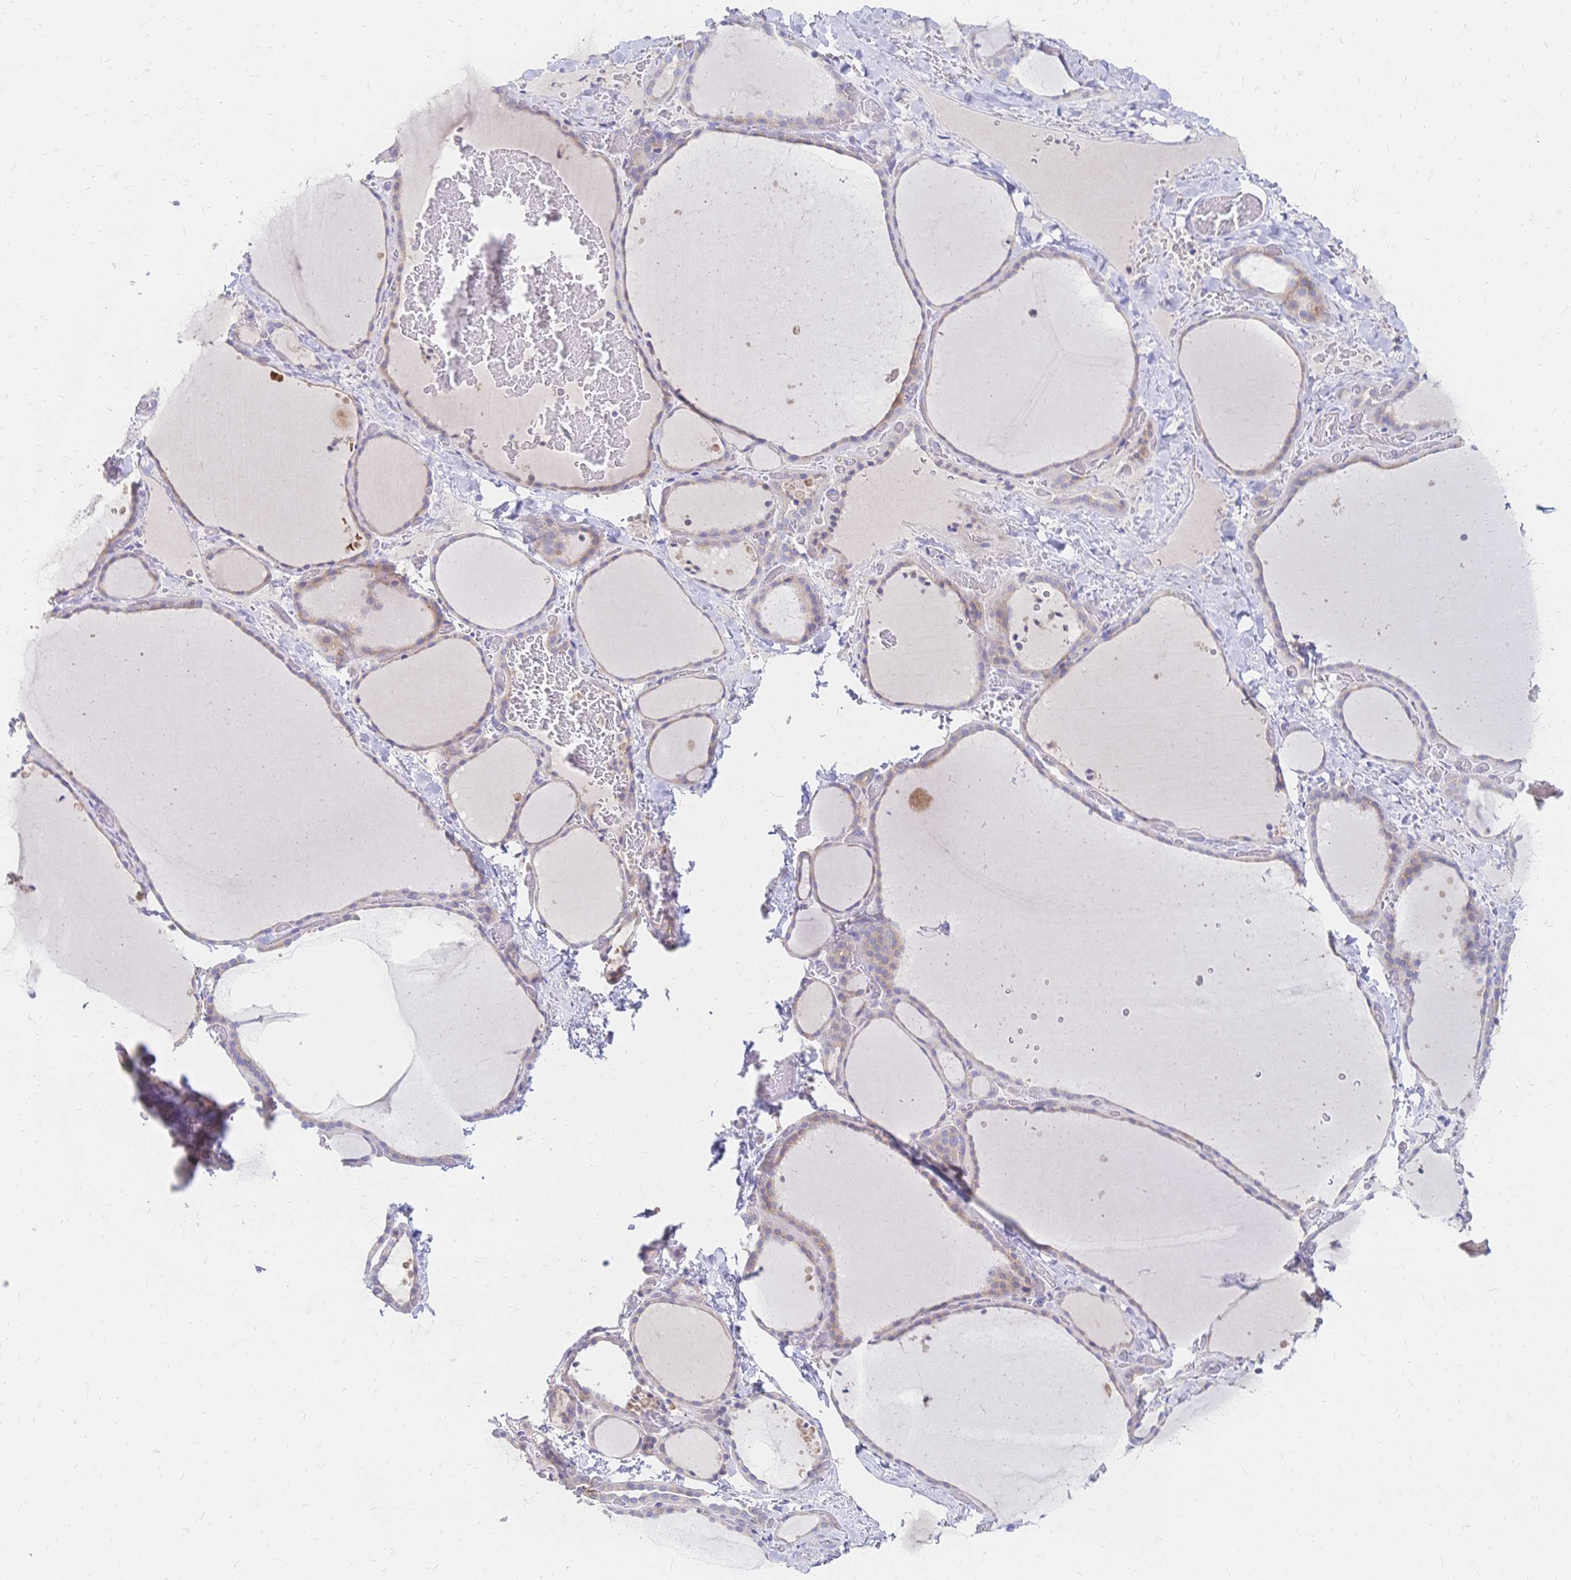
{"staining": {"intensity": "weak", "quantity": "25%-75%", "location": "cytoplasmic/membranous"}, "tissue": "thyroid gland", "cell_type": "Glandular cells", "image_type": "normal", "snomed": [{"axis": "morphology", "description": "Normal tissue, NOS"}, {"axis": "topography", "description": "Thyroid gland"}], "caption": "The image exhibits staining of unremarkable thyroid gland, revealing weak cytoplasmic/membranous protein positivity (brown color) within glandular cells.", "gene": "VWC2L", "patient": {"sex": "female", "age": 36}}